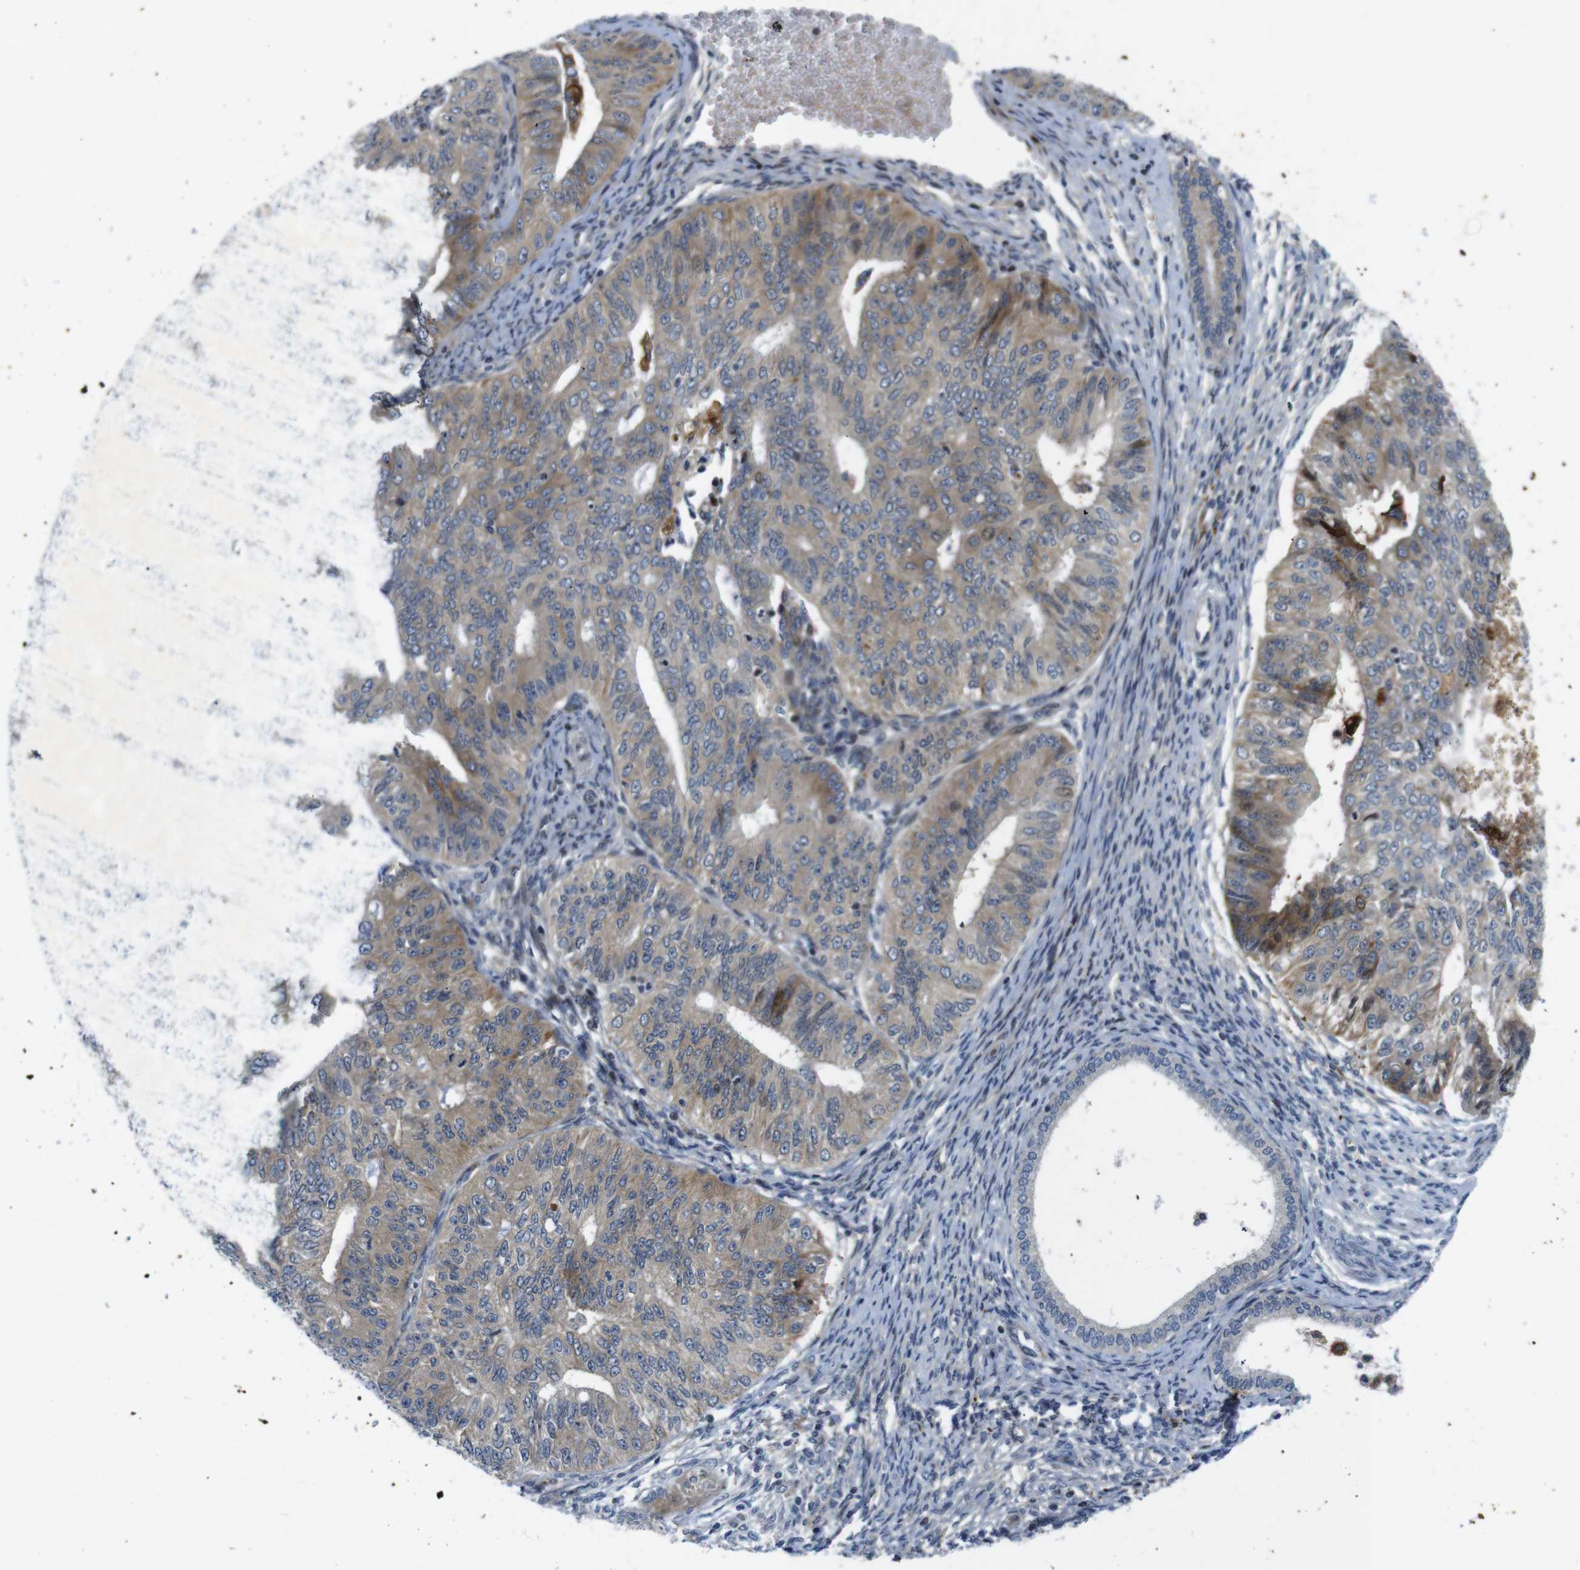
{"staining": {"intensity": "moderate", "quantity": "25%-75%", "location": "cytoplasmic/membranous"}, "tissue": "endometrial cancer", "cell_type": "Tumor cells", "image_type": "cancer", "snomed": [{"axis": "morphology", "description": "Adenocarcinoma, NOS"}, {"axis": "topography", "description": "Endometrium"}], "caption": "An image of endometrial cancer (adenocarcinoma) stained for a protein displays moderate cytoplasmic/membranous brown staining in tumor cells.", "gene": "ROBO2", "patient": {"sex": "female", "age": 32}}